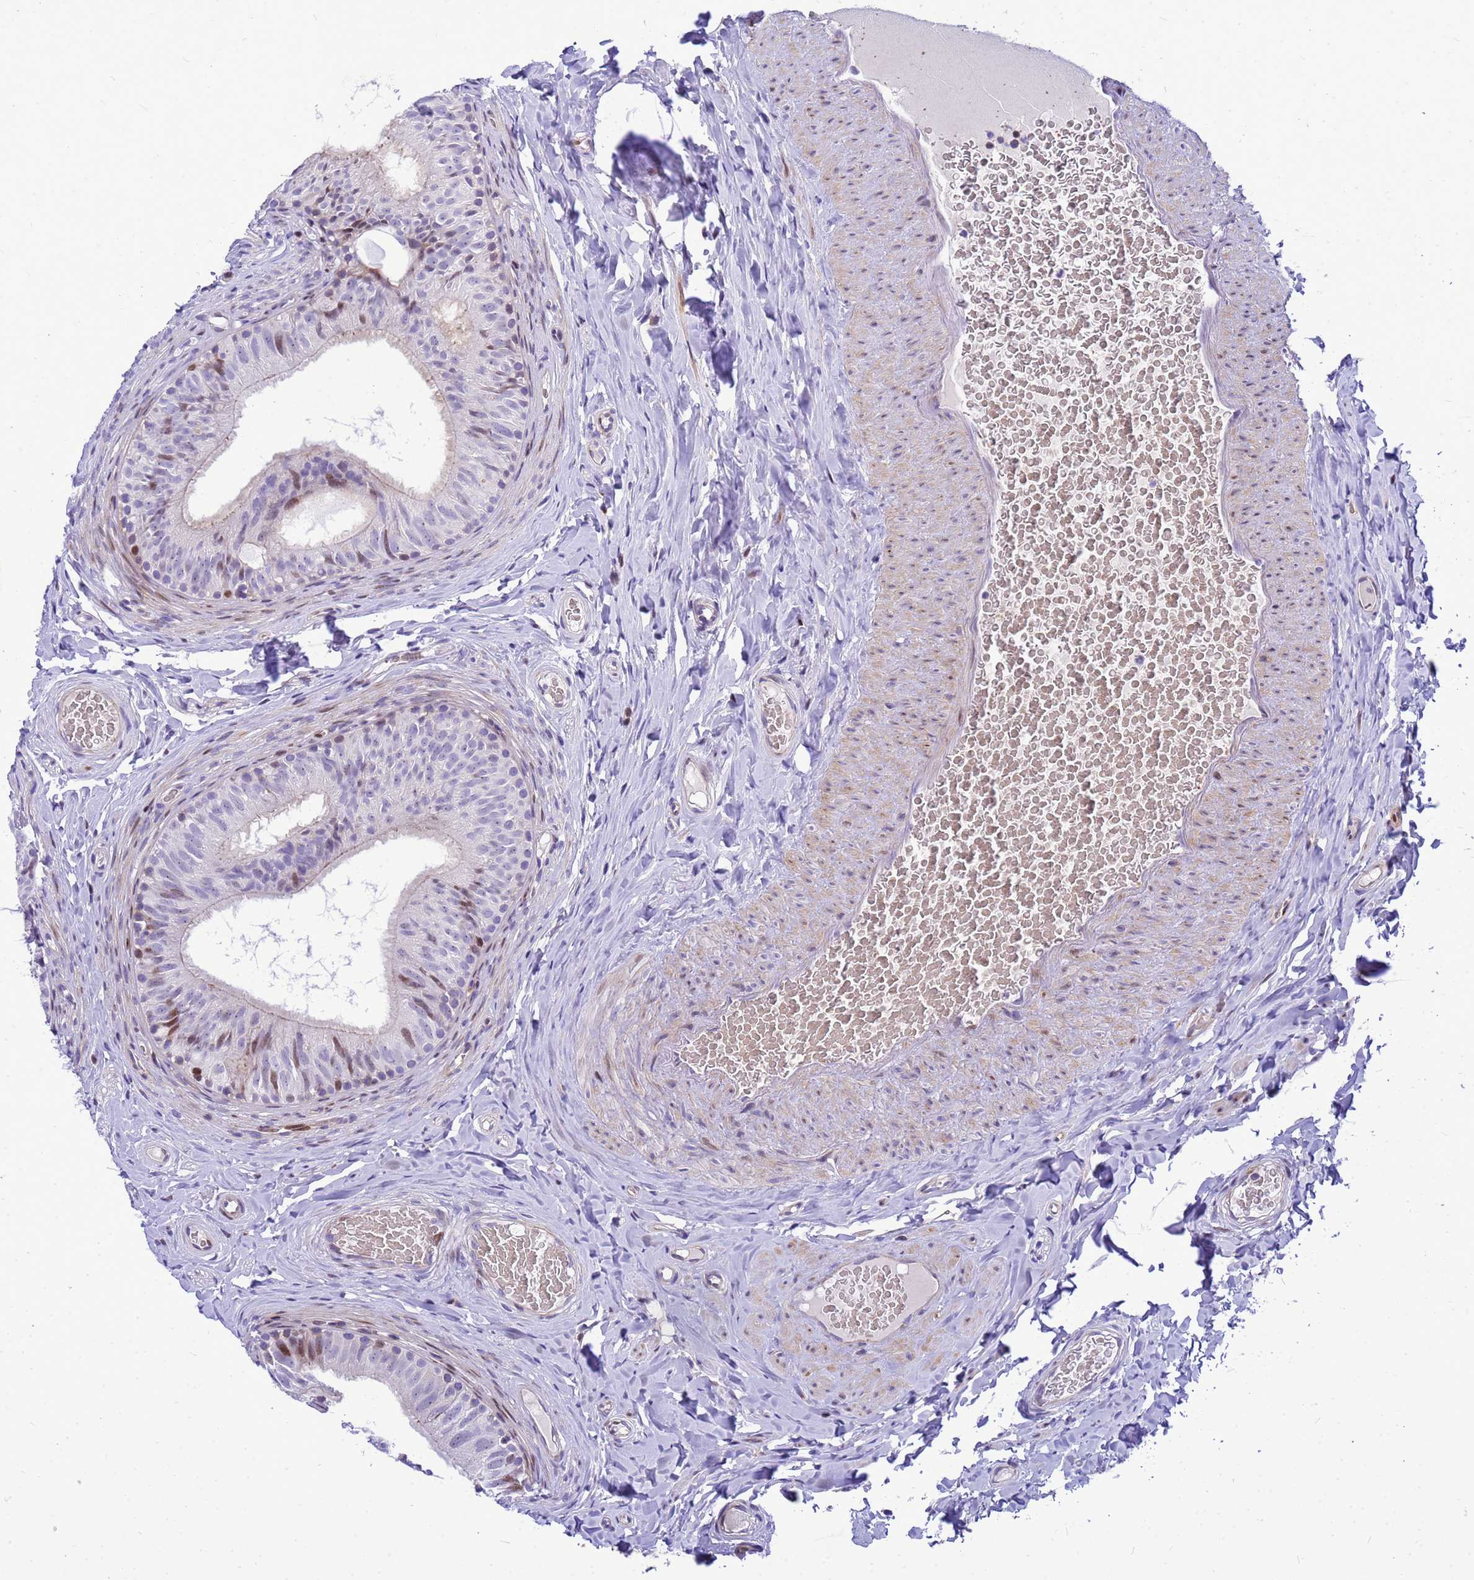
{"staining": {"intensity": "moderate", "quantity": "<25%", "location": "cytoplasmic/membranous,nuclear"}, "tissue": "epididymis", "cell_type": "Glandular cells", "image_type": "normal", "snomed": [{"axis": "morphology", "description": "Normal tissue, NOS"}, {"axis": "topography", "description": "Epididymis"}], "caption": "Protein staining exhibits moderate cytoplasmic/membranous,nuclear expression in approximately <25% of glandular cells in unremarkable epididymis.", "gene": "ADAMTS7", "patient": {"sex": "male", "age": 34}}